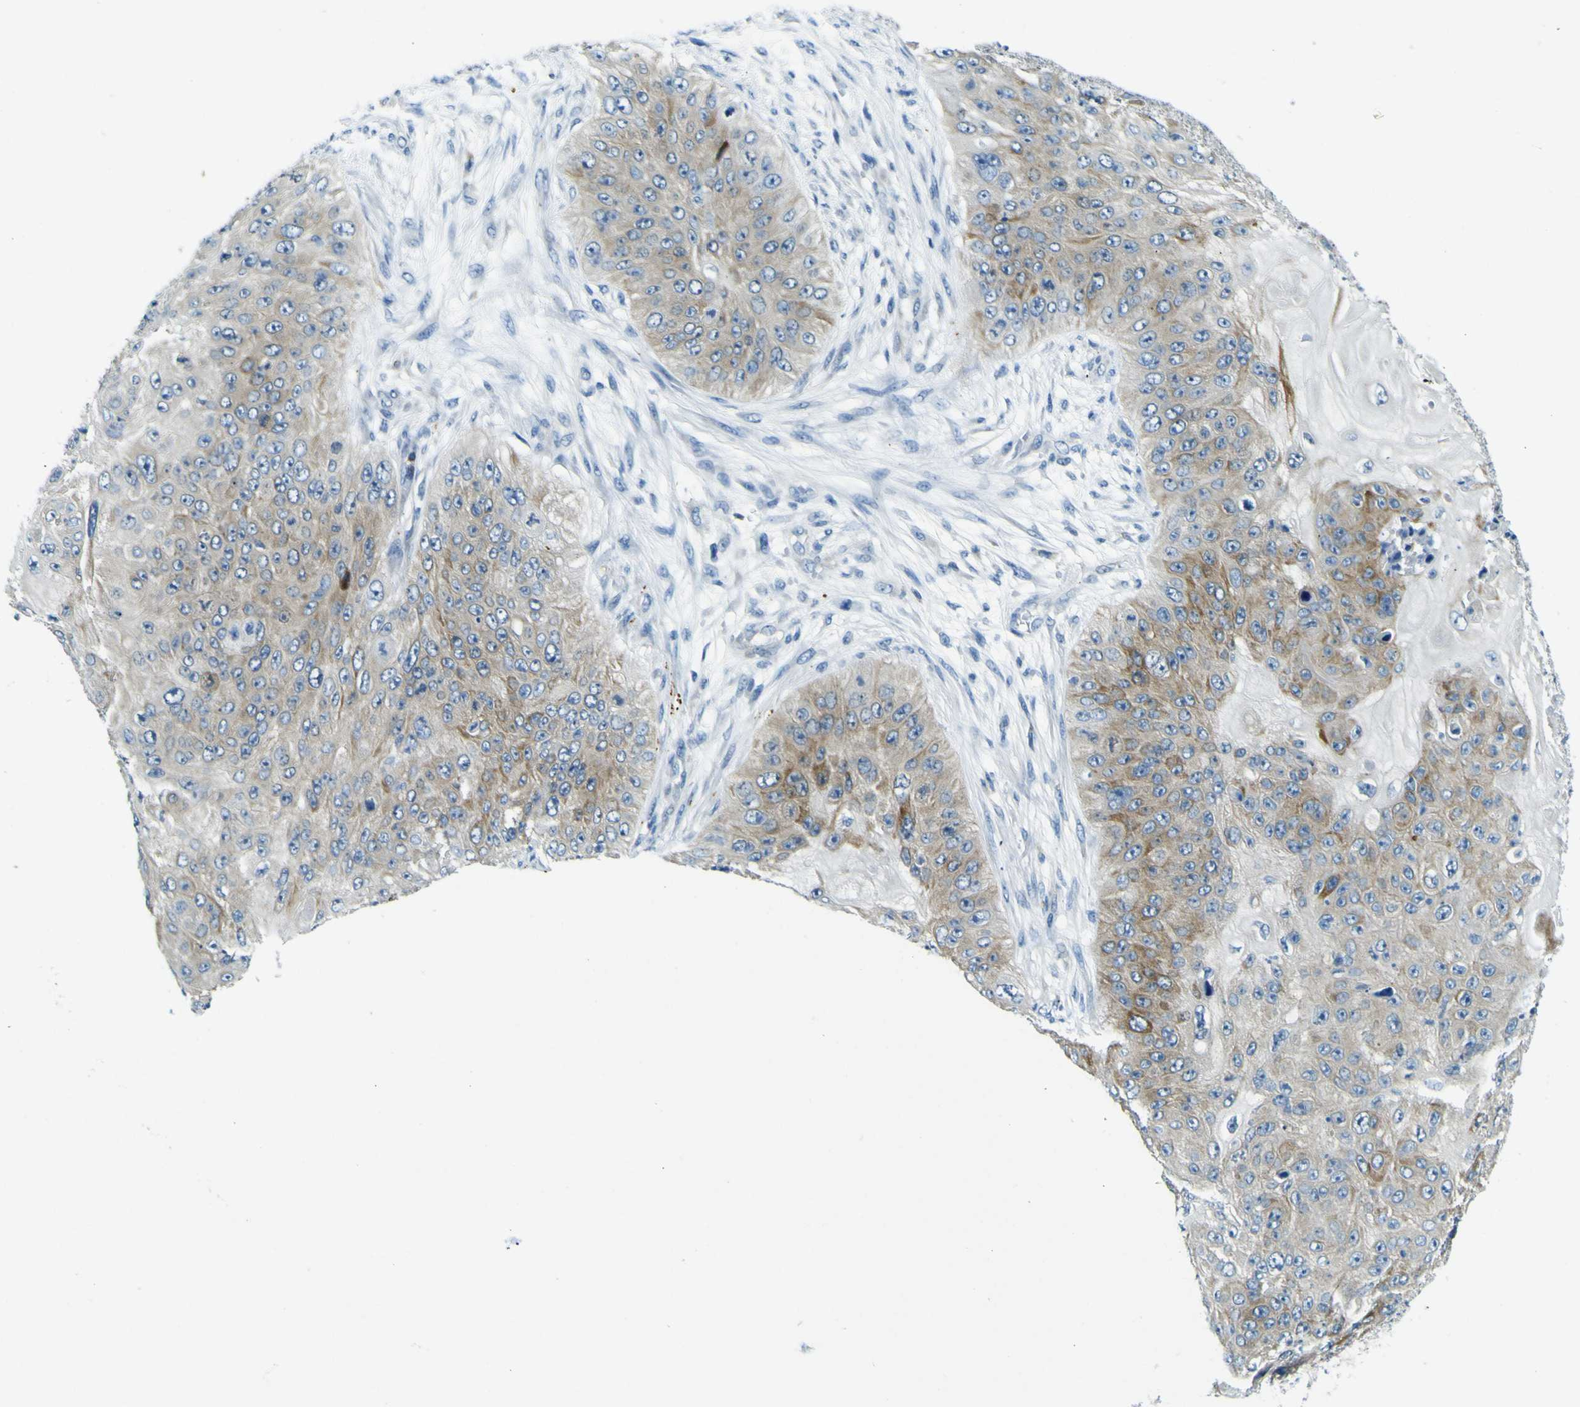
{"staining": {"intensity": "moderate", "quantity": "25%-75%", "location": "cytoplasmic/membranous"}, "tissue": "skin cancer", "cell_type": "Tumor cells", "image_type": "cancer", "snomed": [{"axis": "morphology", "description": "Squamous cell carcinoma, NOS"}, {"axis": "topography", "description": "Skin"}], "caption": "Immunohistochemistry (IHC) (DAB) staining of skin squamous cell carcinoma exhibits moderate cytoplasmic/membranous protein positivity in approximately 25%-75% of tumor cells. Using DAB (3,3'-diaminobenzidine) (brown) and hematoxylin (blue) stains, captured at high magnification using brightfield microscopy.", "gene": "SORCS1", "patient": {"sex": "female", "age": 80}}